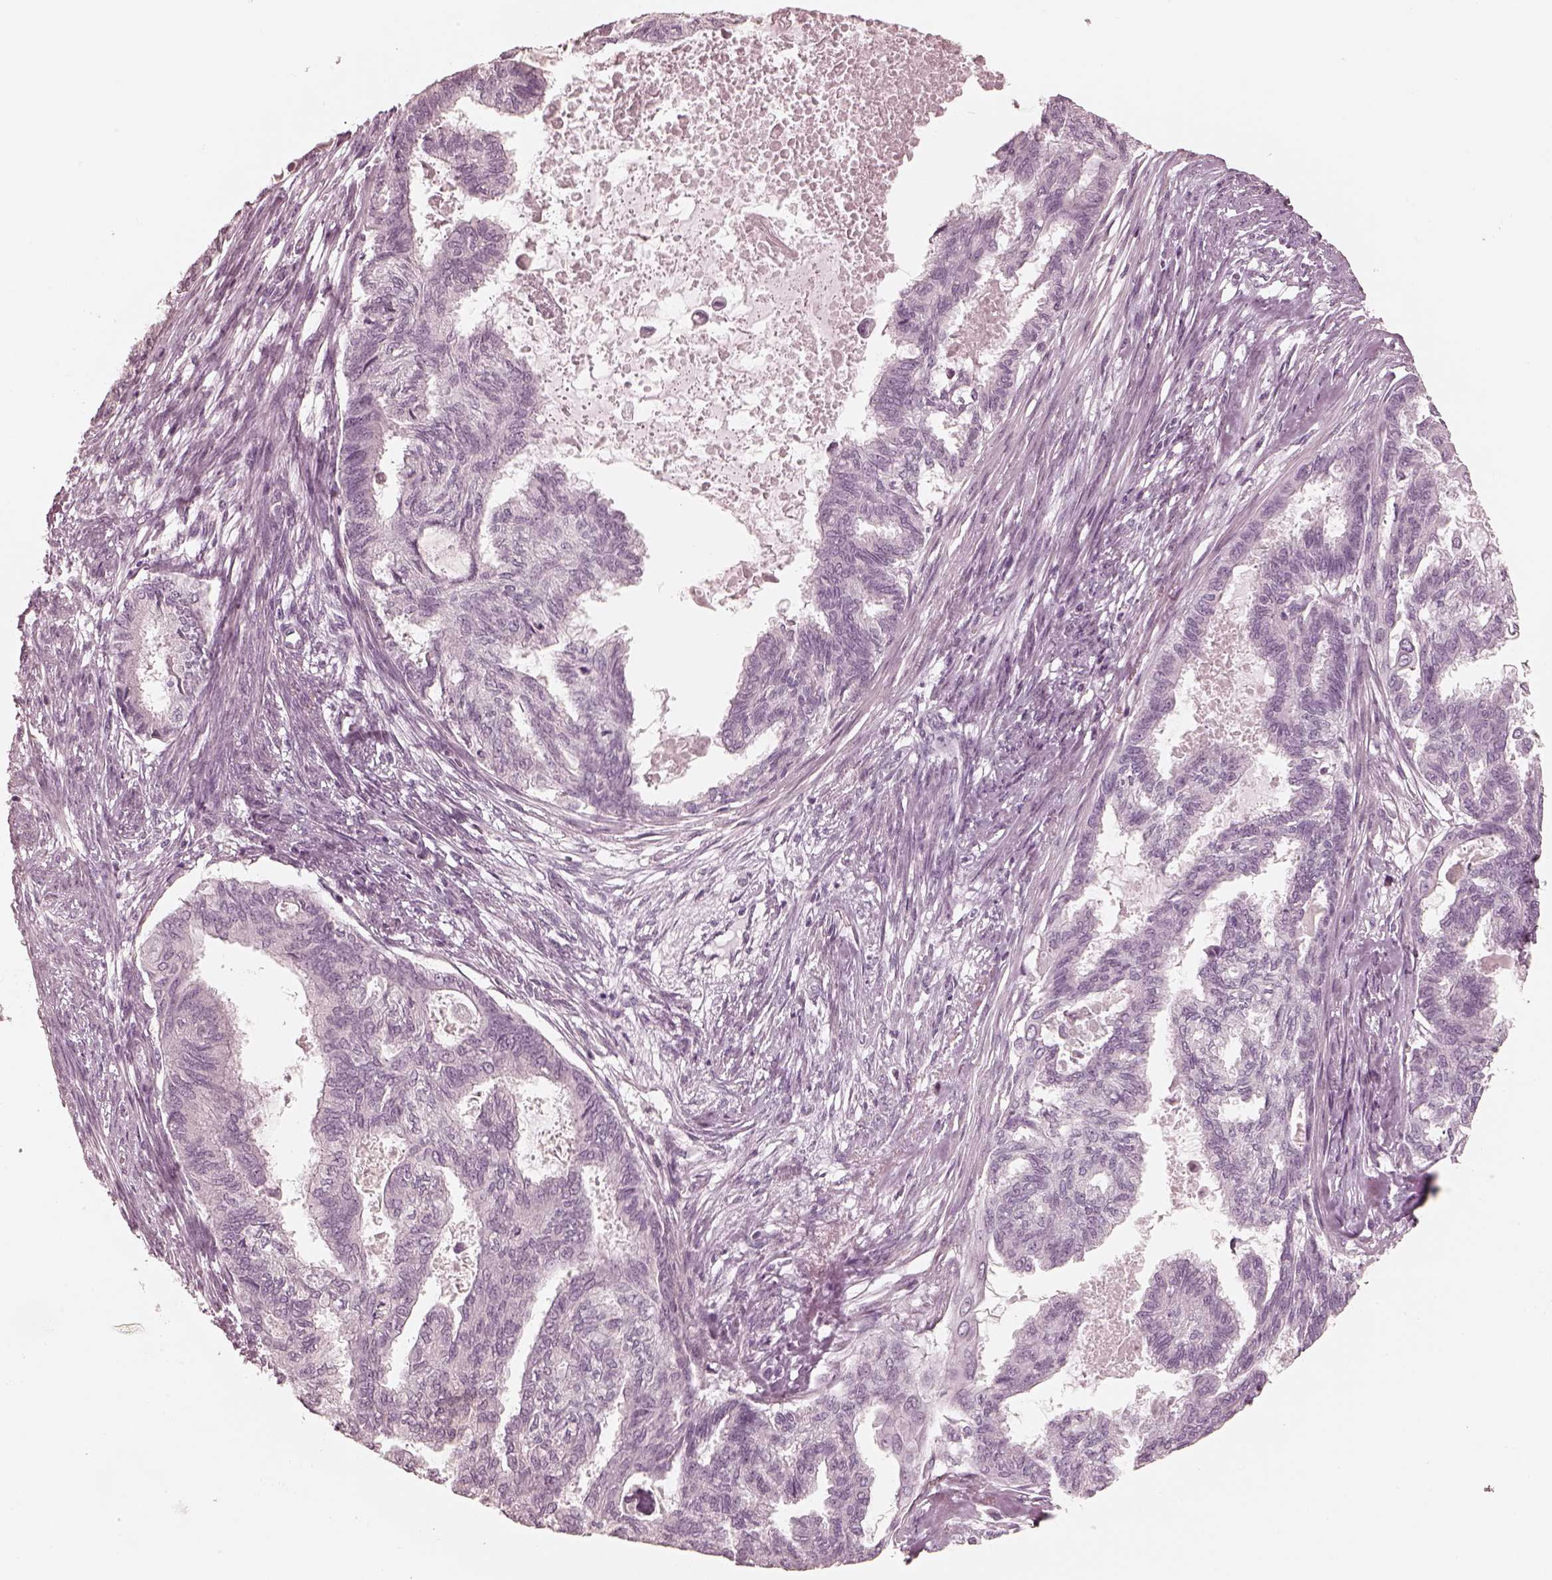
{"staining": {"intensity": "negative", "quantity": "none", "location": "none"}, "tissue": "endometrial cancer", "cell_type": "Tumor cells", "image_type": "cancer", "snomed": [{"axis": "morphology", "description": "Adenocarcinoma, NOS"}, {"axis": "topography", "description": "Endometrium"}], "caption": "Immunohistochemical staining of human endometrial cancer demonstrates no significant staining in tumor cells. (Stains: DAB immunohistochemistry (IHC) with hematoxylin counter stain, Microscopy: brightfield microscopy at high magnification).", "gene": "CALR3", "patient": {"sex": "female", "age": 86}}